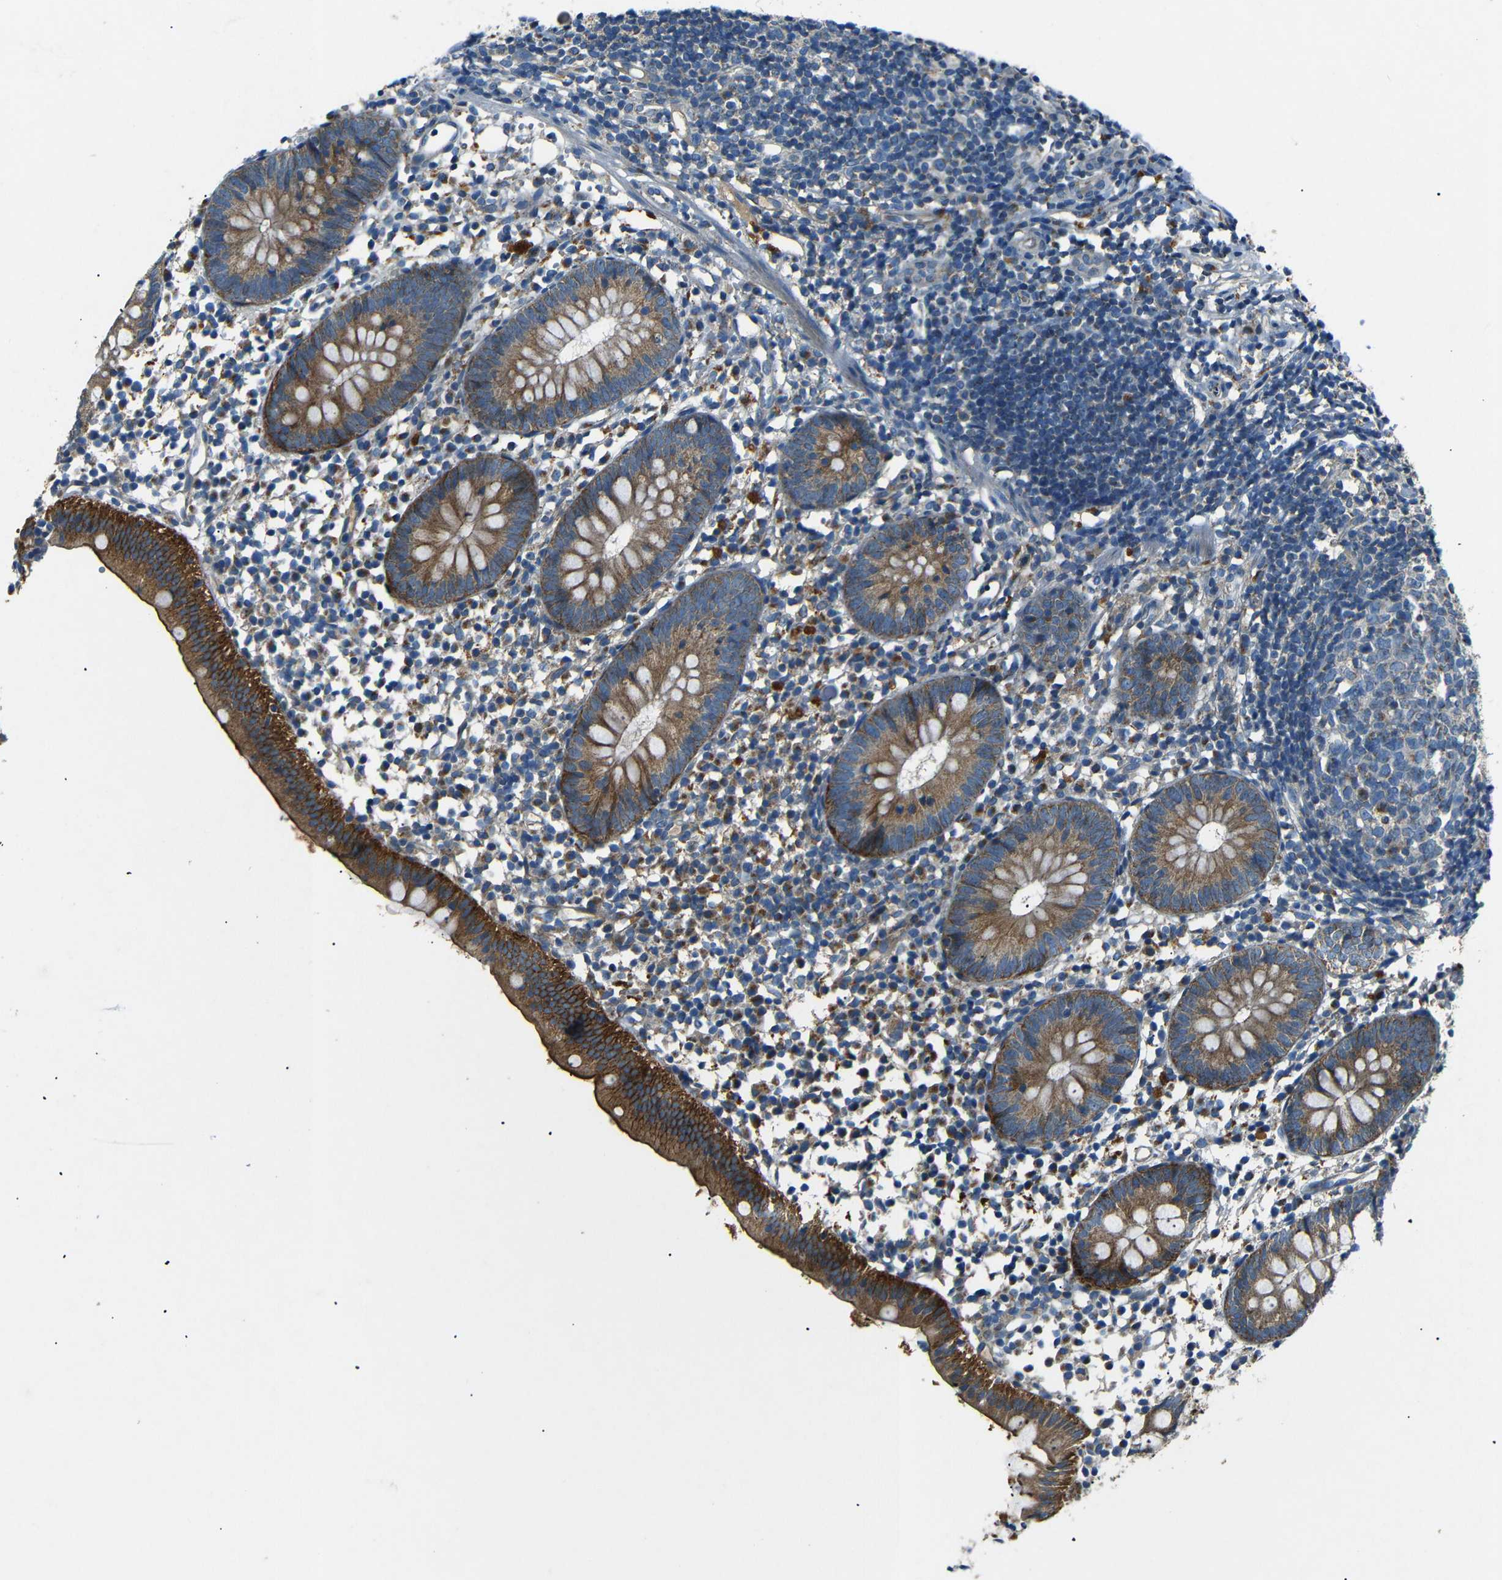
{"staining": {"intensity": "strong", "quantity": ">75%", "location": "cytoplasmic/membranous"}, "tissue": "appendix", "cell_type": "Glandular cells", "image_type": "normal", "snomed": [{"axis": "morphology", "description": "Normal tissue, NOS"}, {"axis": "topography", "description": "Appendix"}], "caption": "Protein expression analysis of unremarkable appendix demonstrates strong cytoplasmic/membranous expression in about >75% of glandular cells.", "gene": "NETO2", "patient": {"sex": "female", "age": 20}}